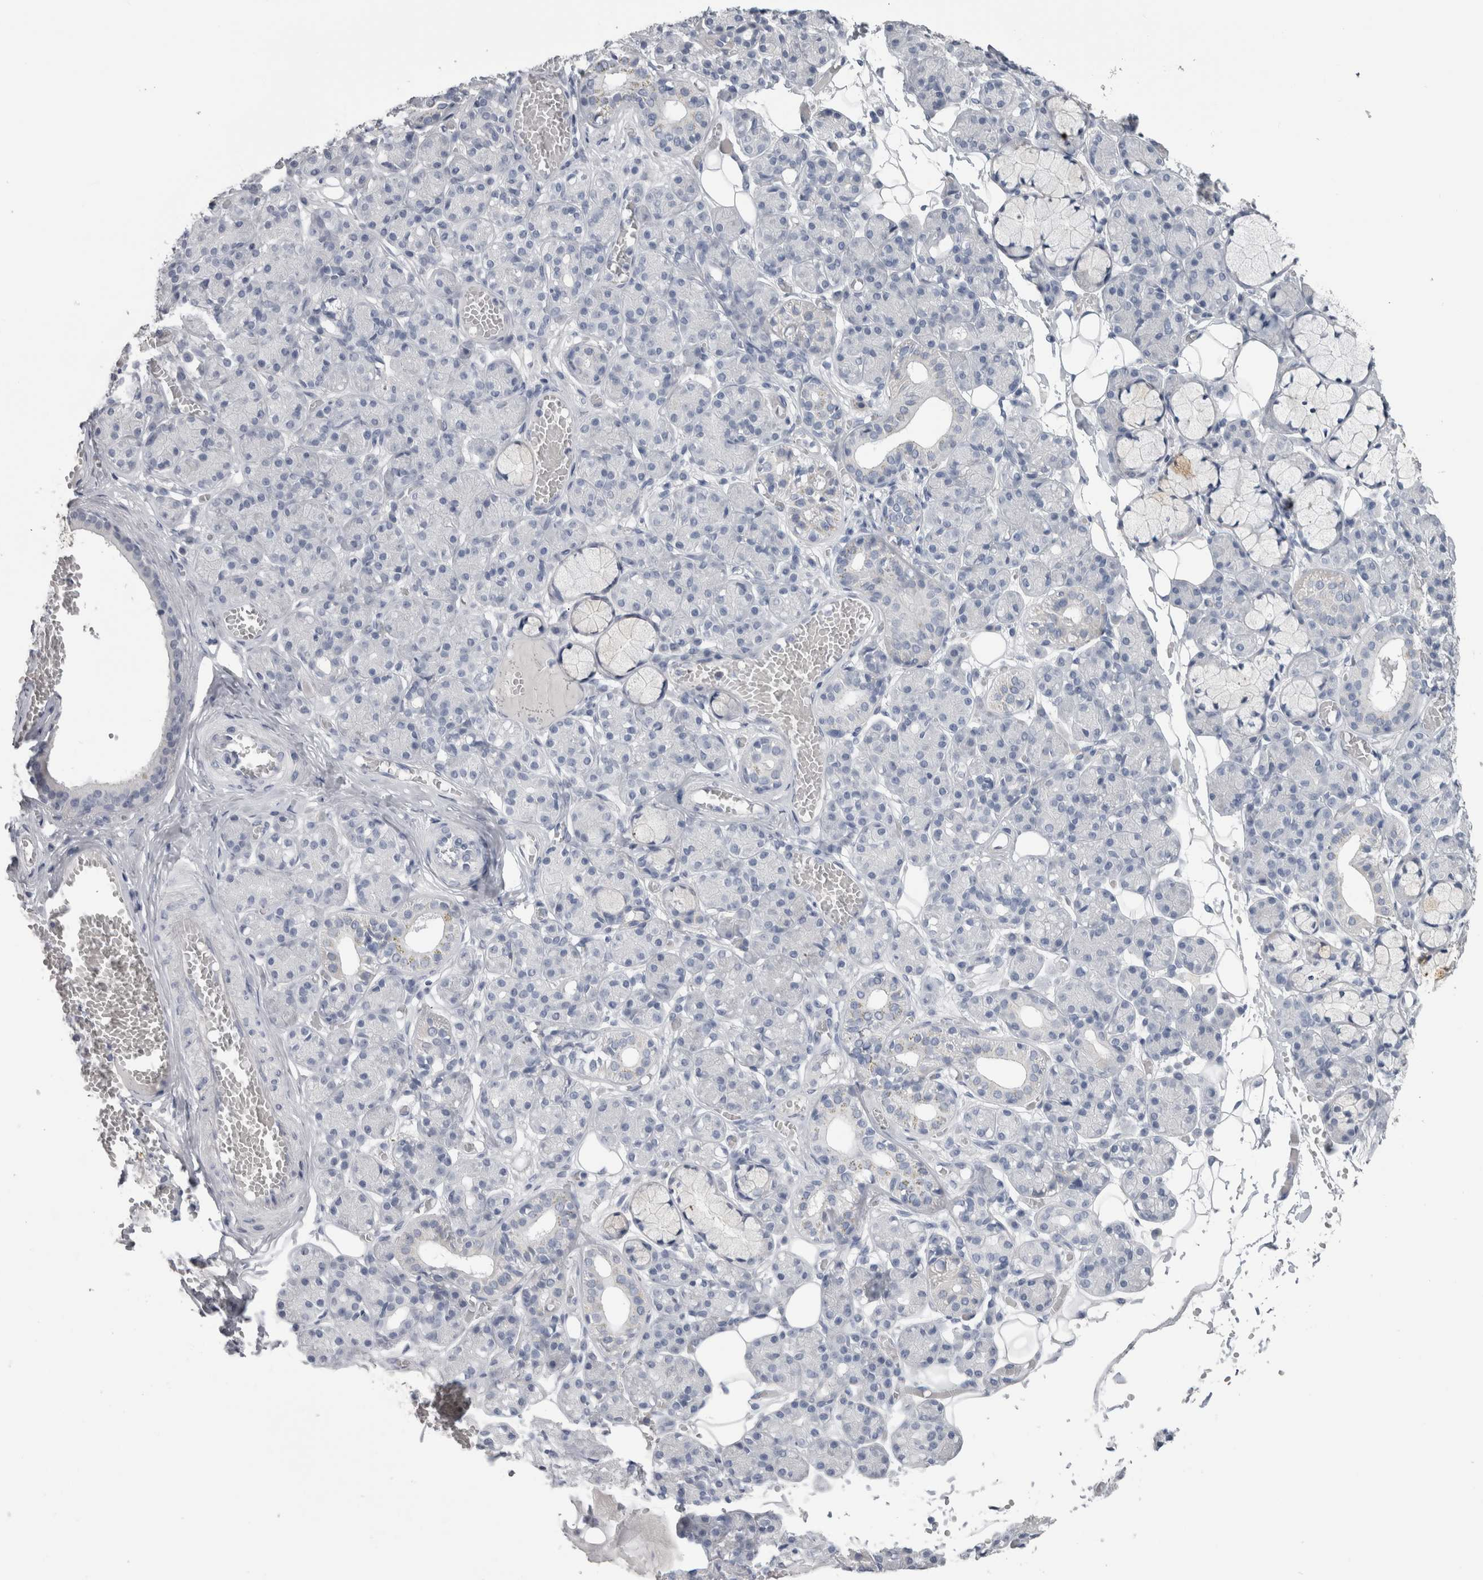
{"staining": {"intensity": "negative", "quantity": "none", "location": "none"}, "tissue": "salivary gland", "cell_type": "Glandular cells", "image_type": "normal", "snomed": [{"axis": "morphology", "description": "Normal tissue, NOS"}, {"axis": "topography", "description": "Salivary gland"}], "caption": "A high-resolution micrograph shows immunohistochemistry (IHC) staining of normal salivary gland, which shows no significant staining in glandular cells.", "gene": "MSMB", "patient": {"sex": "male", "age": 63}}